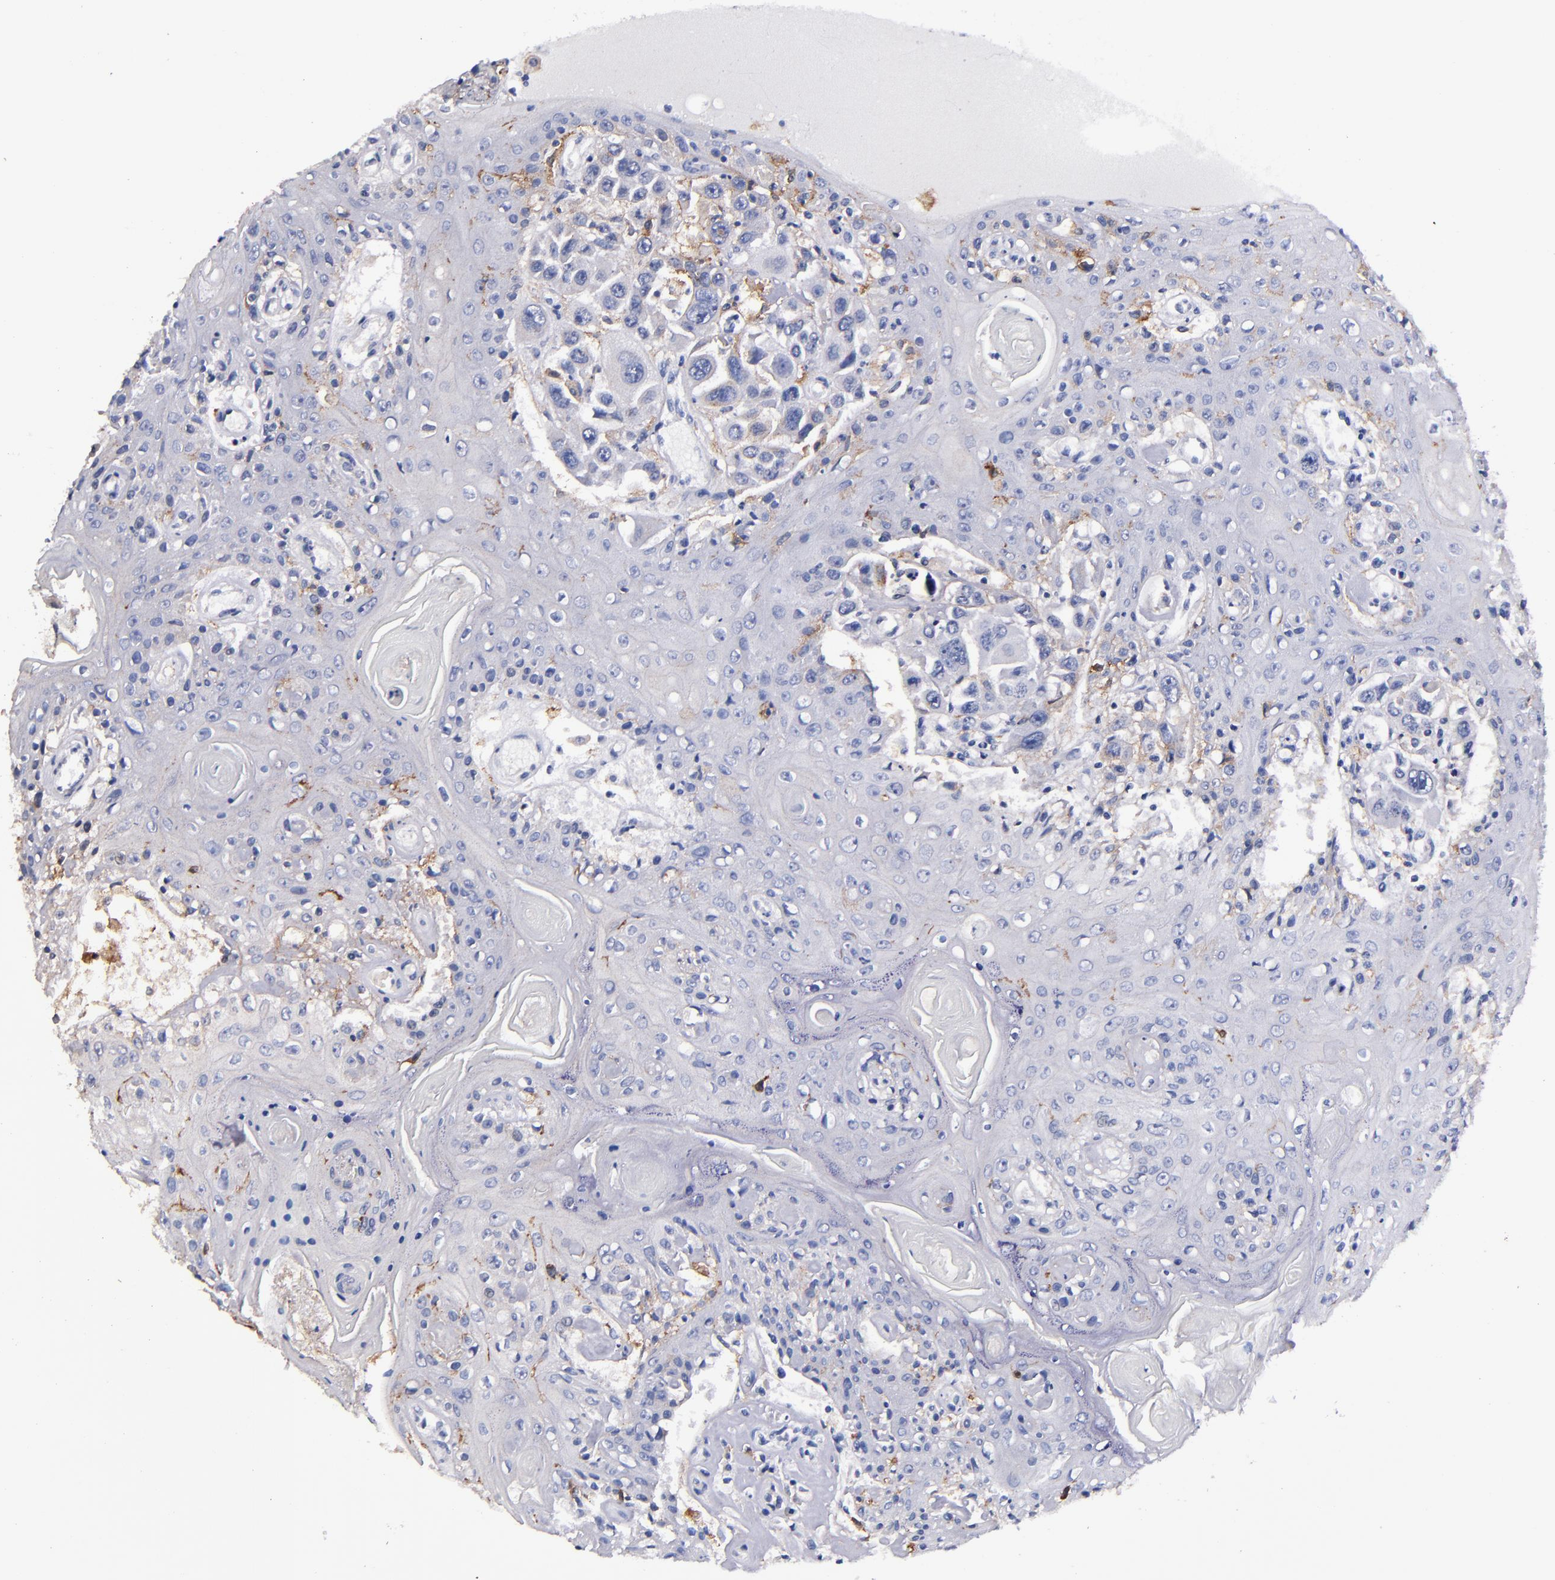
{"staining": {"intensity": "moderate", "quantity": "25%-75%", "location": "cytoplasmic/membranous"}, "tissue": "head and neck cancer", "cell_type": "Tumor cells", "image_type": "cancer", "snomed": [{"axis": "morphology", "description": "Squamous cell carcinoma, NOS"}, {"axis": "topography", "description": "Oral tissue"}, {"axis": "topography", "description": "Head-Neck"}], "caption": "Immunohistochemistry (IHC) (DAB) staining of squamous cell carcinoma (head and neck) exhibits moderate cytoplasmic/membranous protein positivity in about 25%-75% of tumor cells.", "gene": "SIRPA", "patient": {"sex": "female", "age": 76}}